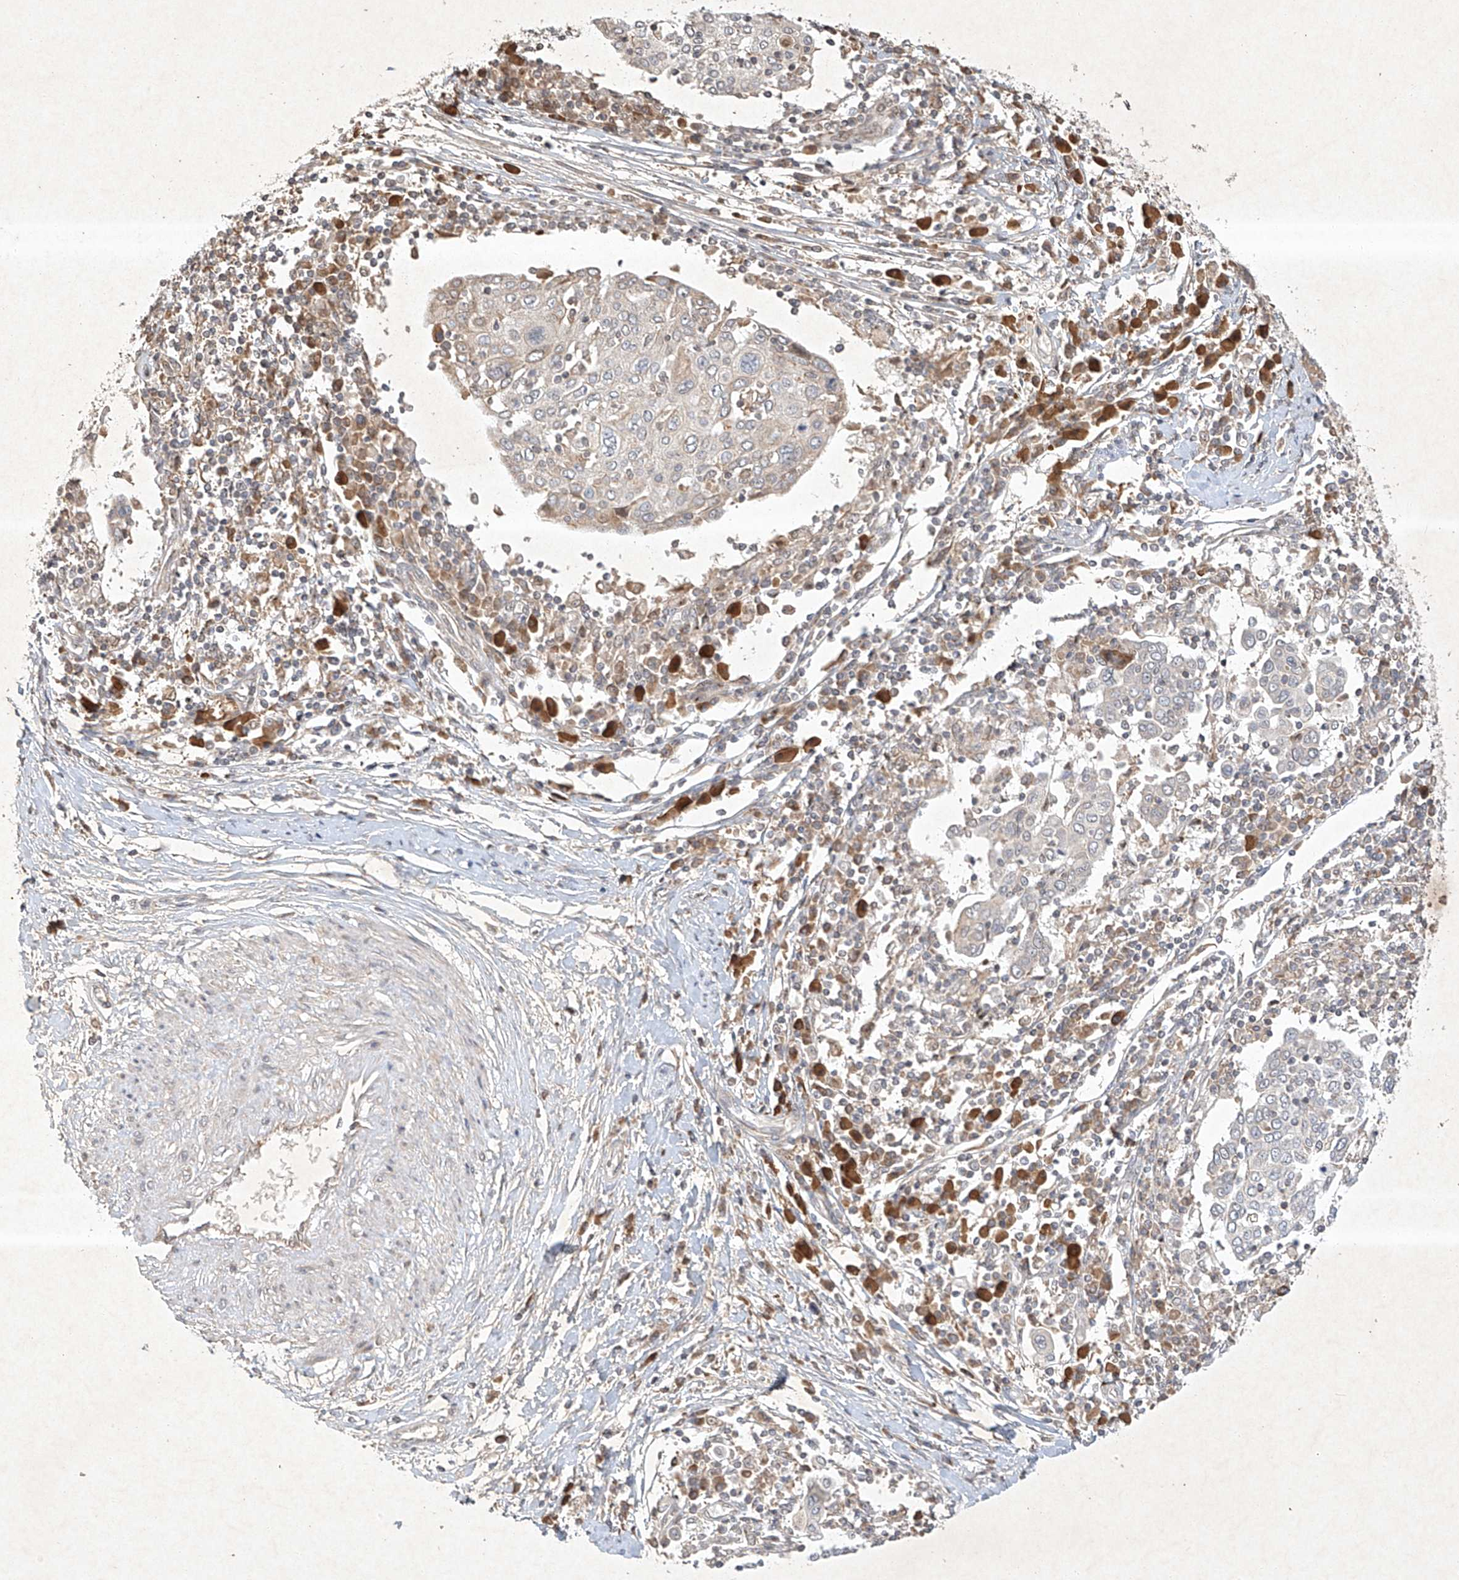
{"staining": {"intensity": "negative", "quantity": "none", "location": "none"}, "tissue": "cervical cancer", "cell_type": "Tumor cells", "image_type": "cancer", "snomed": [{"axis": "morphology", "description": "Squamous cell carcinoma, NOS"}, {"axis": "topography", "description": "Cervix"}], "caption": "Tumor cells are negative for brown protein staining in squamous cell carcinoma (cervical).", "gene": "BTRC", "patient": {"sex": "female", "age": 40}}